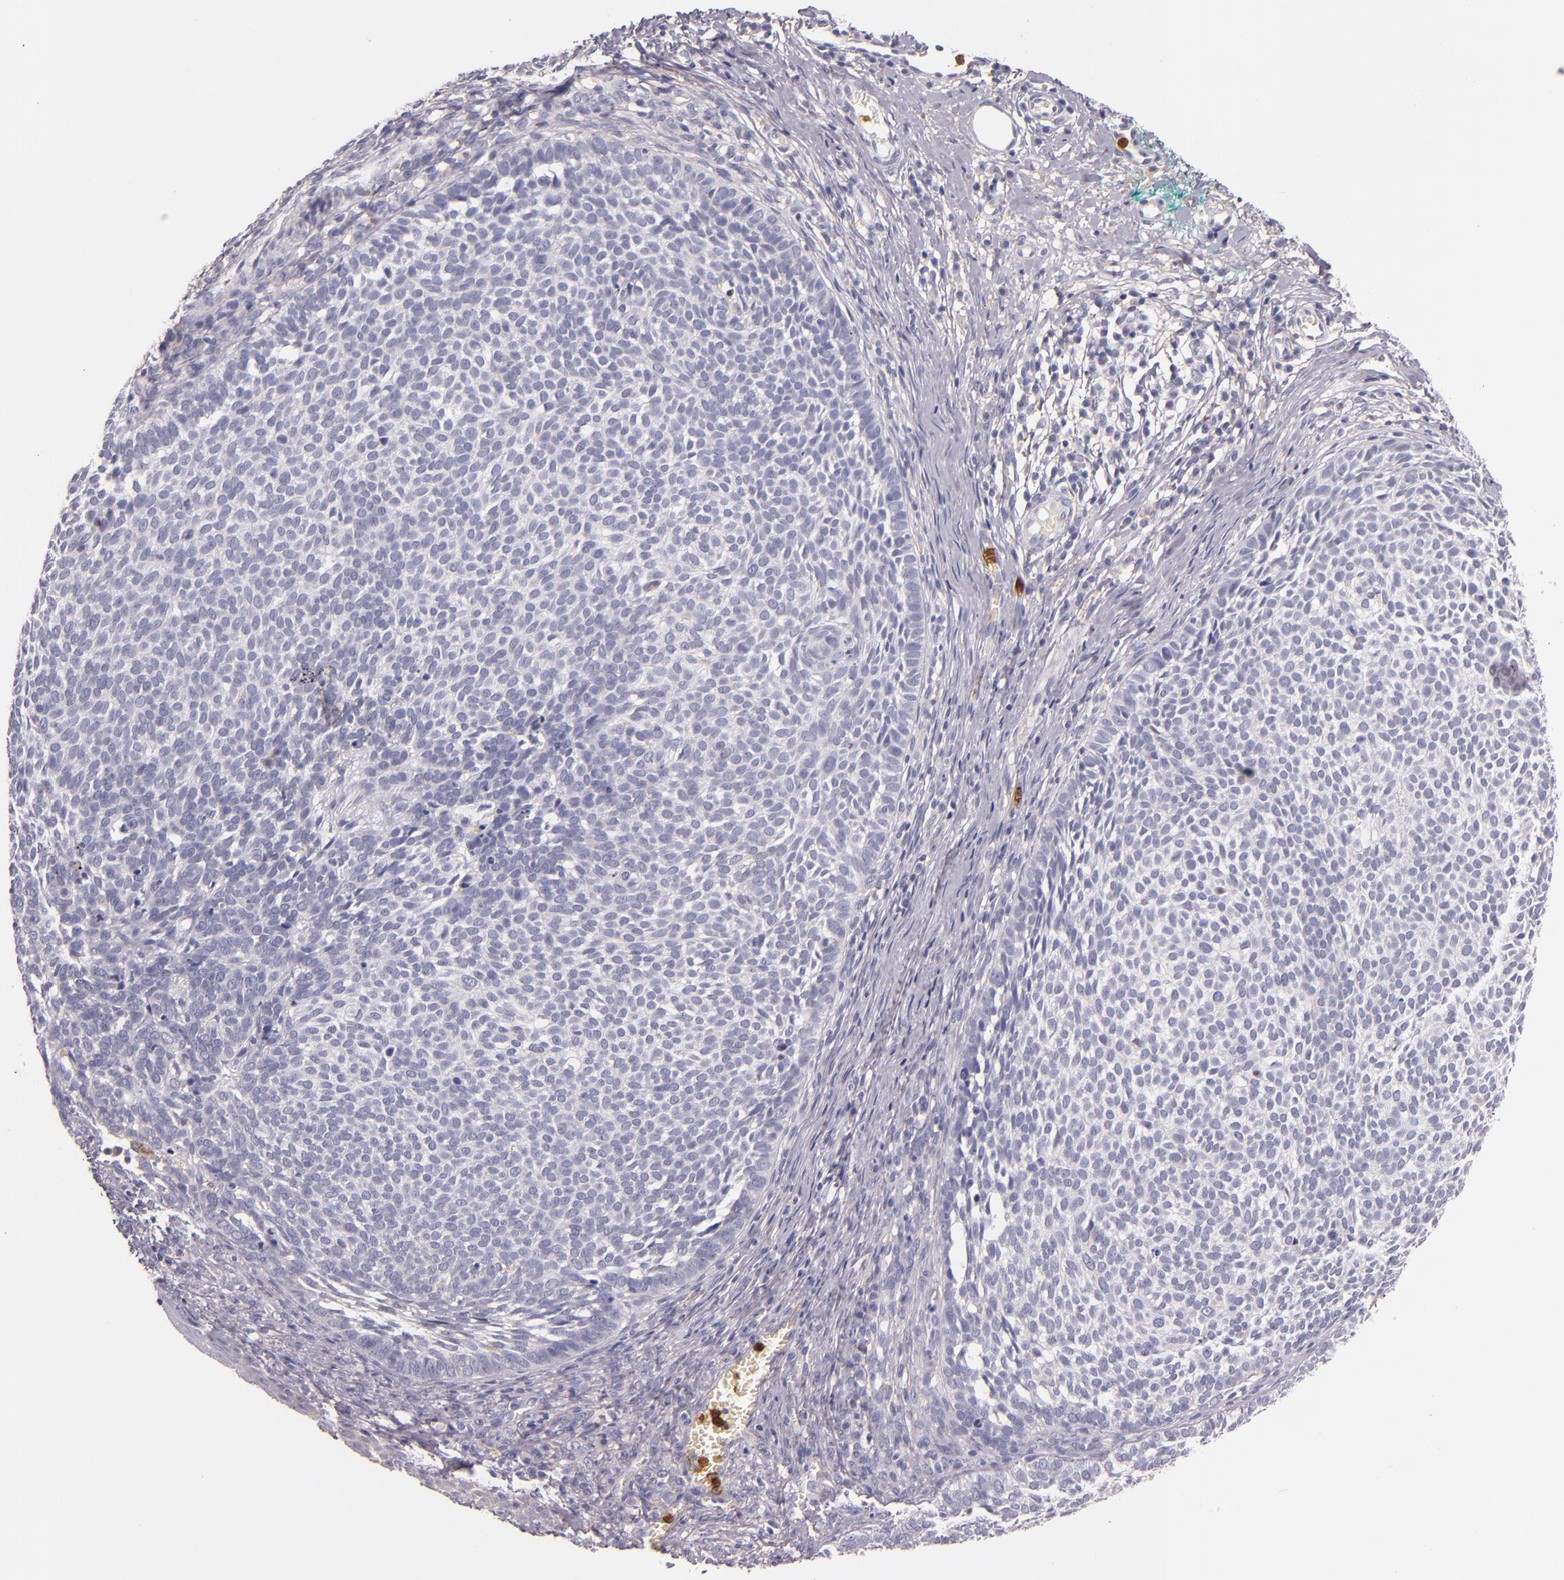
{"staining": {"intensity": "negative", "quantity": "none", "location": "none"}, "tissue": "skin cancer", "cell_type": "Tumor cells", "image_type": "cancer", "snomed": [{"axis": "morphology", "description": "Basal cell carcinoma"}, {"axis": "topography", "description": "Skin"}], "caption": "Basal cell carcinoma (skin) was stained to show a protein in brown. There is no significant staining in tumor cells.", "gene": "C5AR1", "patient": {"sex": "male", "age": 63}}